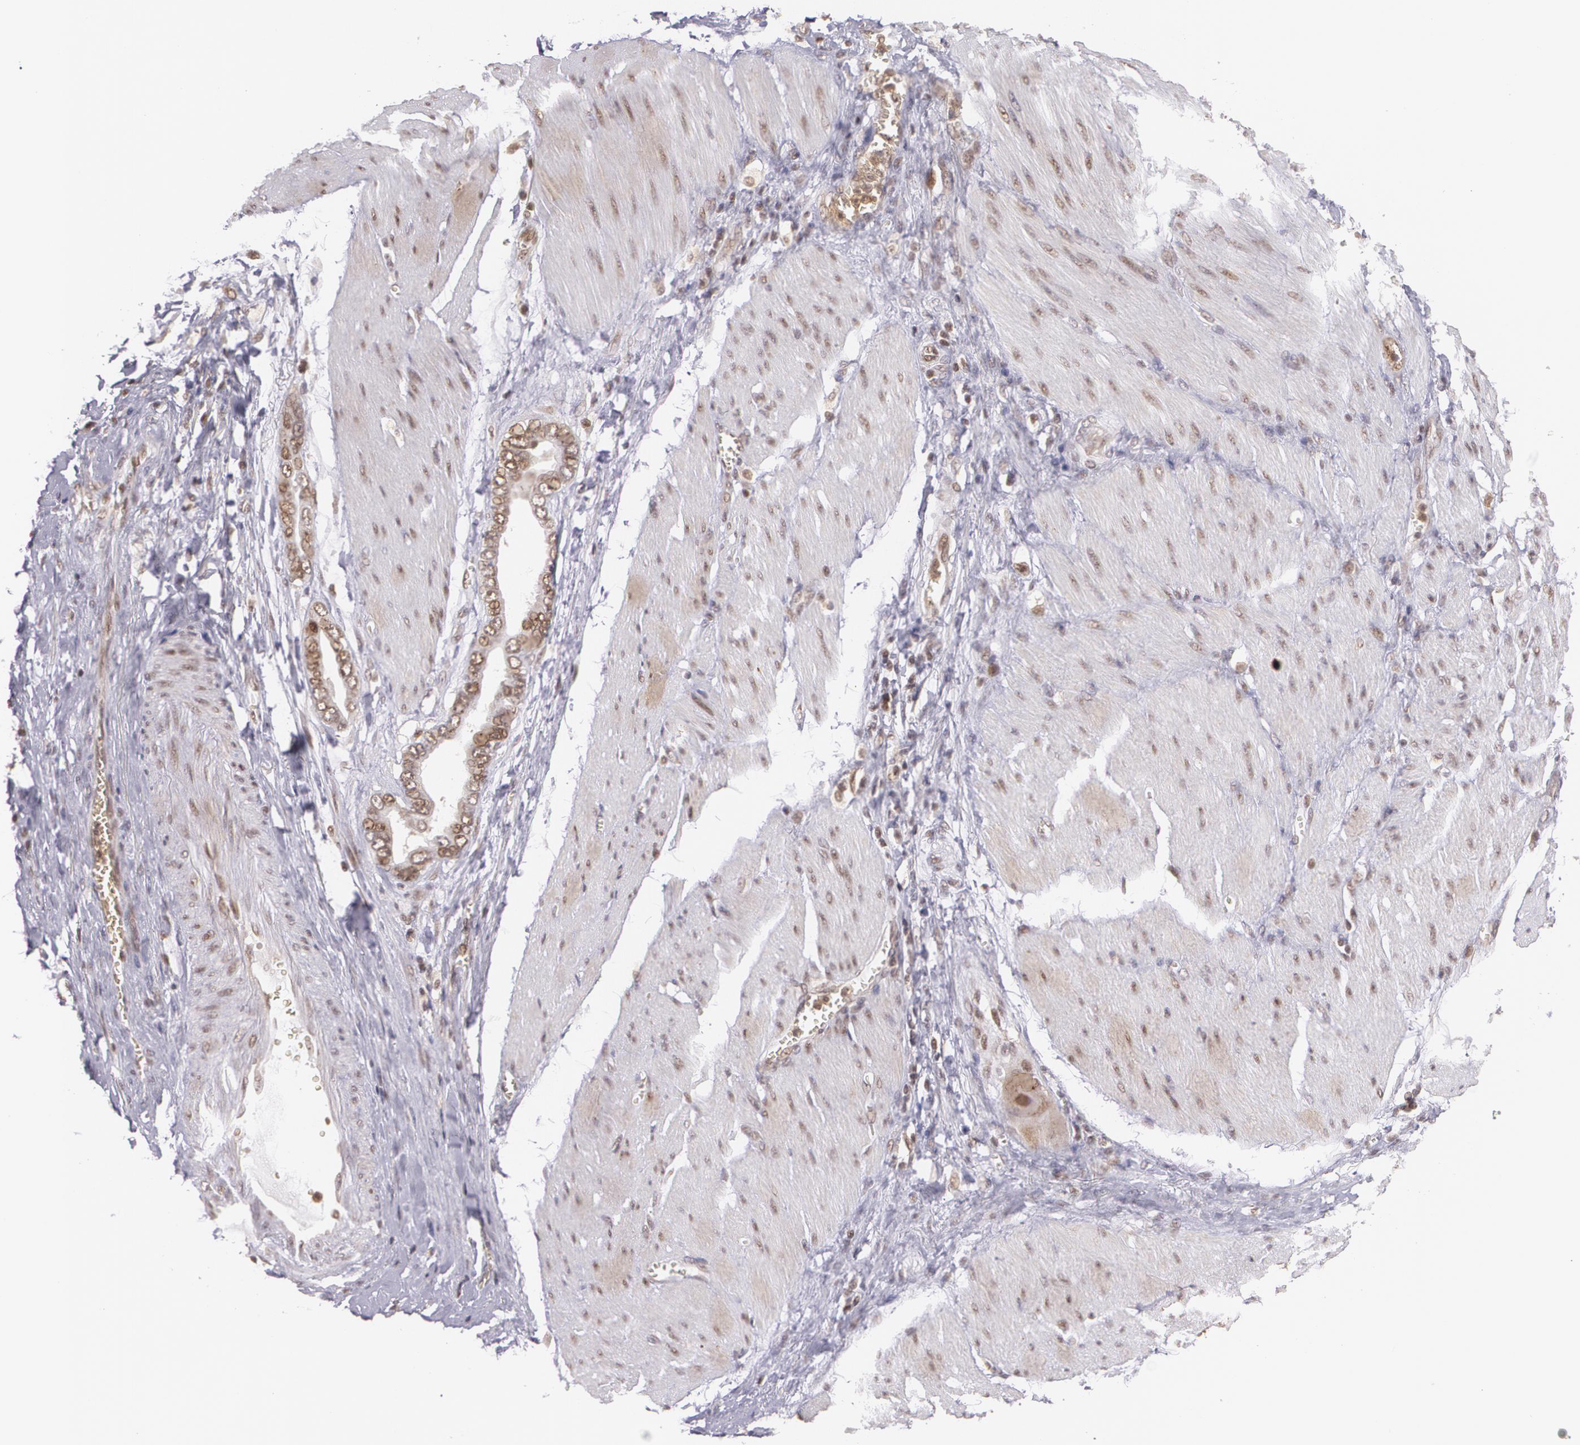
{"staining": {"intensity": "moderate", "quantity": "25%-75%", "location": "cytoplasmic/membranous,nuclear"}, "tissue": "stomach cancer", "cell_type": "Tumor cells", "image_type": "cancer", "snomed": [{"axis": "morphology", "description": "Adenocarcinoma, NOS"}, {"axis": "topography", "description": "Stomach"}], "caption": "Immunohistochemical staining of adenocarcinoma (stomach) shows medium levels of moderate cytoplasmic/membranous and nuclear protein staining in approximately 25%-75% of tumor cells.", "gene": "CUL2", "patient": {"sex": "male", "age": 78}}